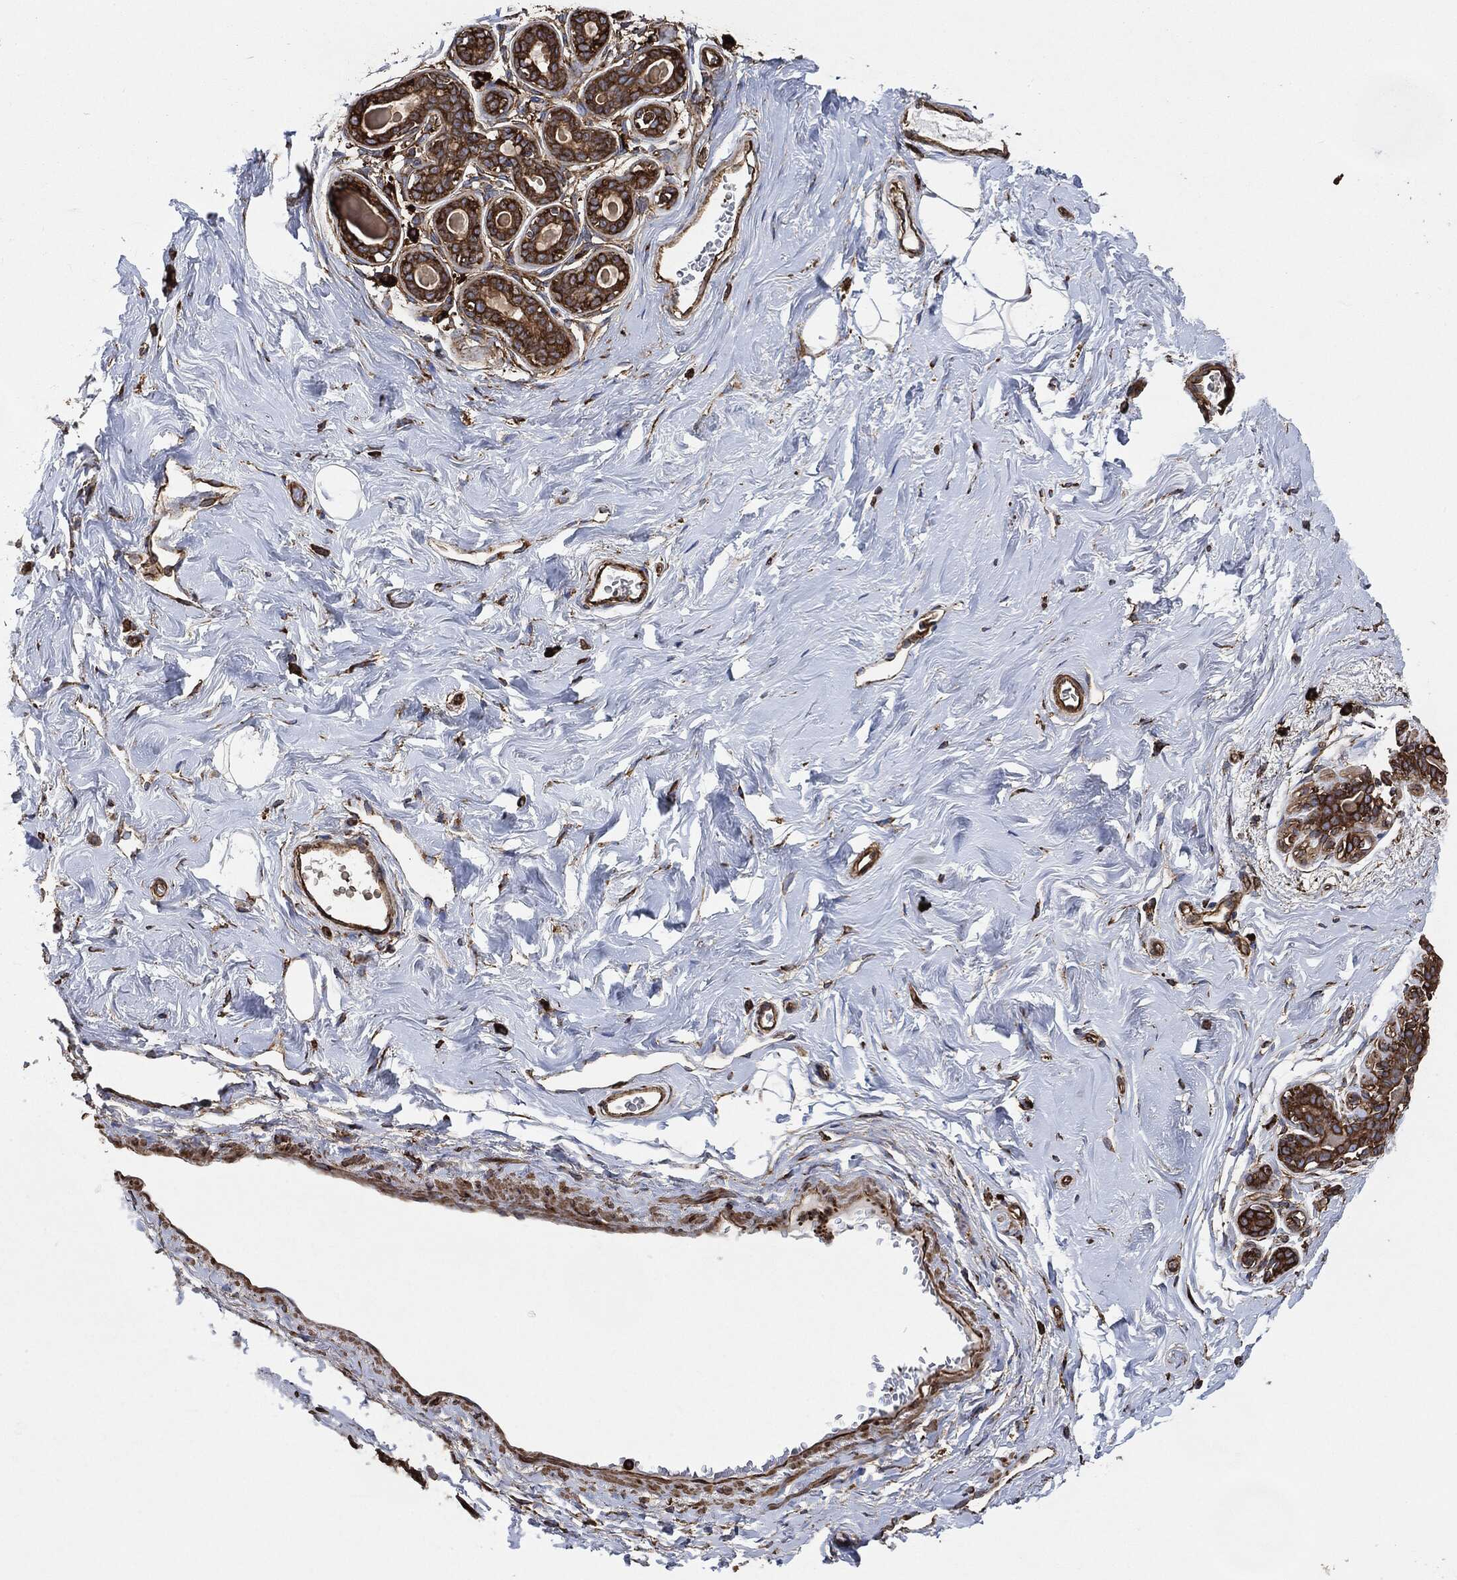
{"staining": {"intensity": "moderate", "quantity": ">75%", "location": "cytoplasmic/membranous"}, "tissue": "breast", "cell_type": "Glandular cells", "image_type": "normal", "snomed": [{"axis": "morphology", "description": "Normal tissue, NOS"}, {"axis": "topography", "description": "Skin"}, {"axis": "topography", "description": "Breast"}], "caption": "An immunohistochemistry (IHC) photomicrograph of unremarkable tissue is shown. Protein staining in brown shows moderate cytoplasmic/membranous positivity in breast within glandular cells.", "gene": "AMFR", "patient": {"sex": "female", "age": 43}}